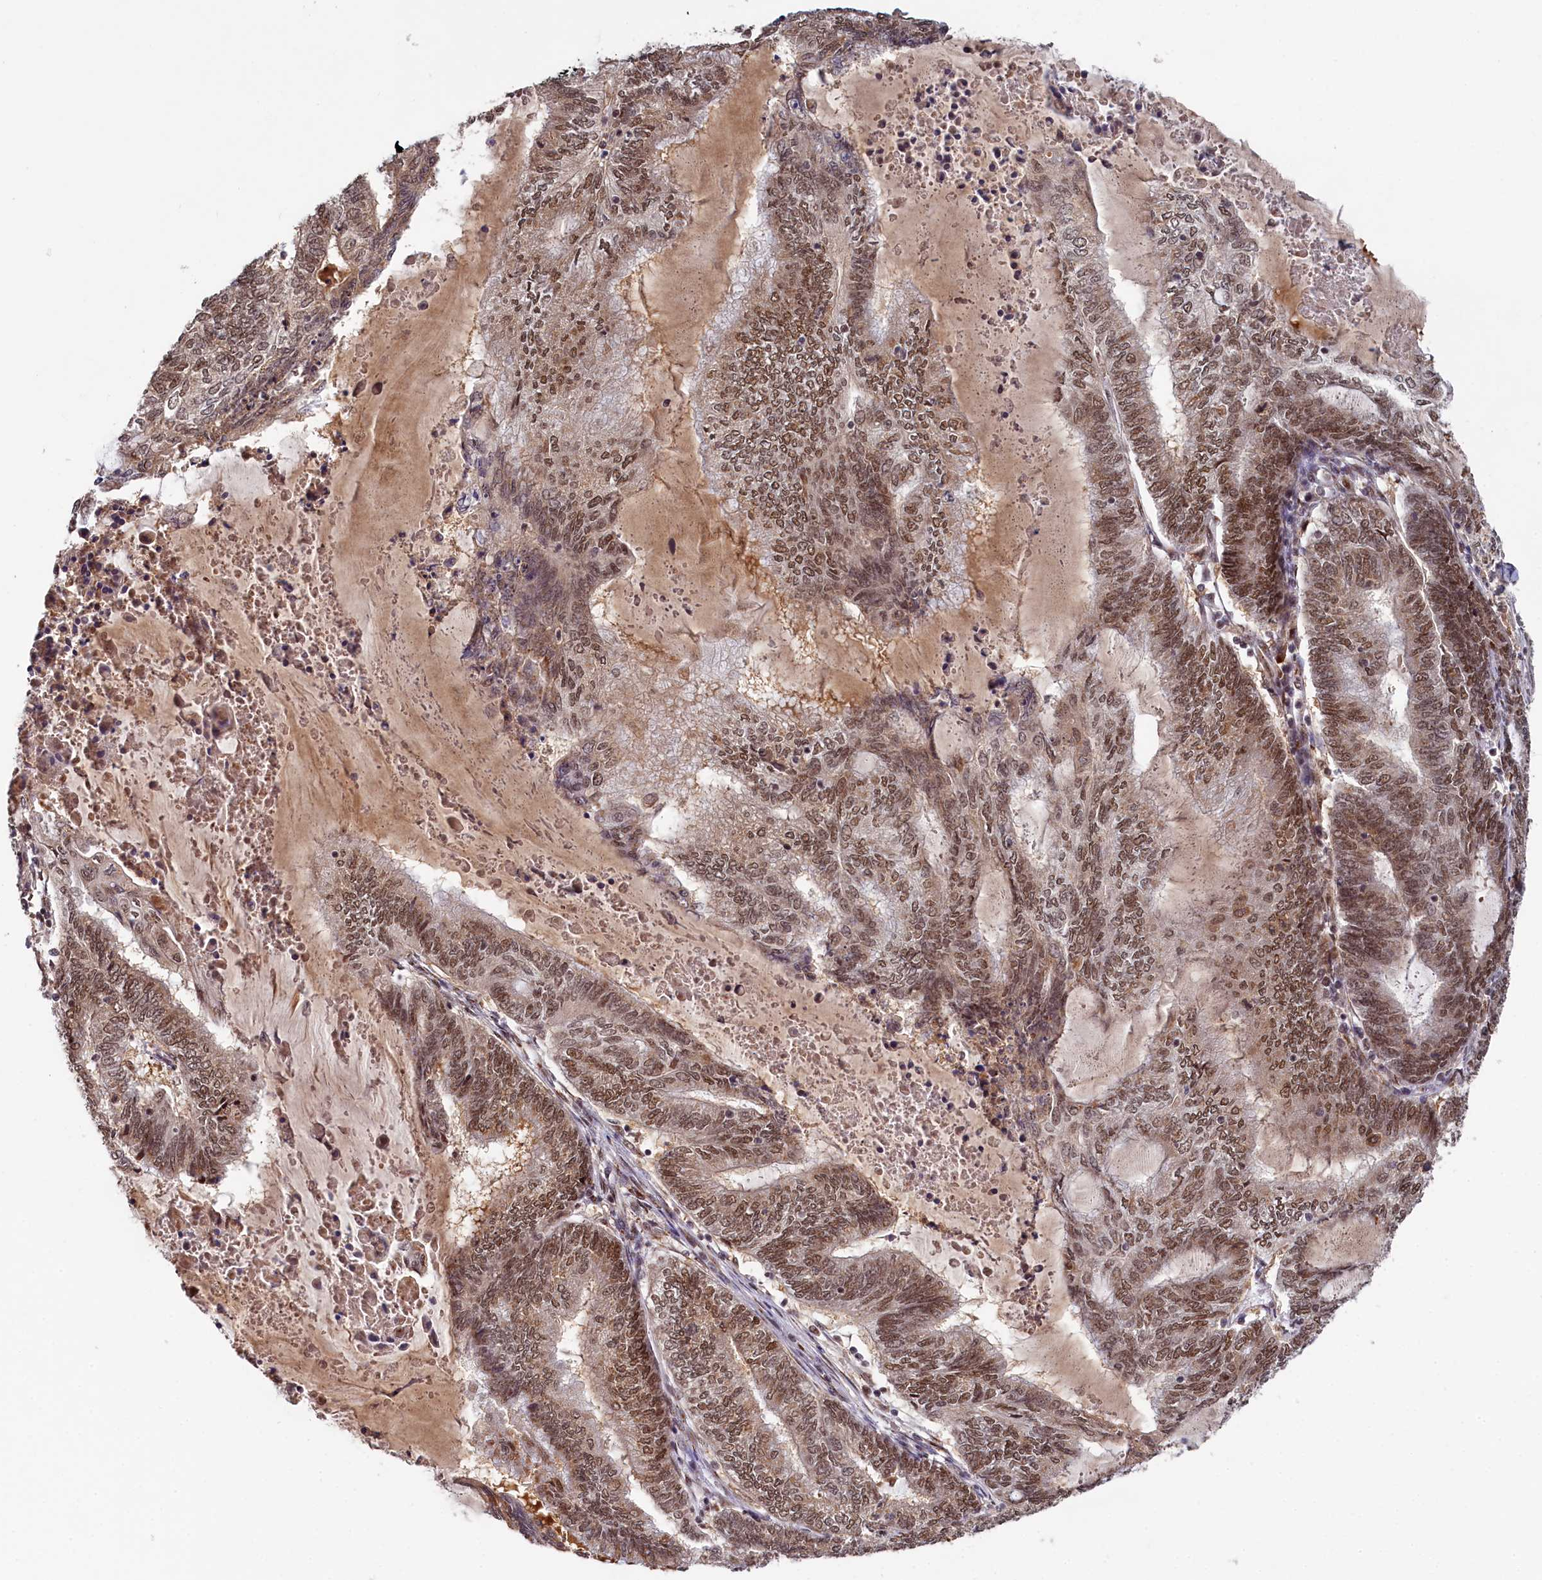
{"staining": {"intensity": "moderate", "quantity": ">75%", "location": "cytoplasmic/membranous,nuclear"}, "tissue": "endometrial cancer", "cell_type": "Tumor cells", "image_type": "cancer", "snomed": [{"axis": "morphology", "description": "Adenocarcinoma, NOS"}, {"axis": "topography", "description": "Uterus"}, {"axis": "topography", "description": "Endometrium"}], "caption": "A histopathology image of adenocarcinoma (endometrial) stained for a protein exhibits moderate cytoplasmic/membranous and nuclear brown staining in tumor cells.", "gene": "PPHLN1", "patient": {"sex": "female", "age": 70}}